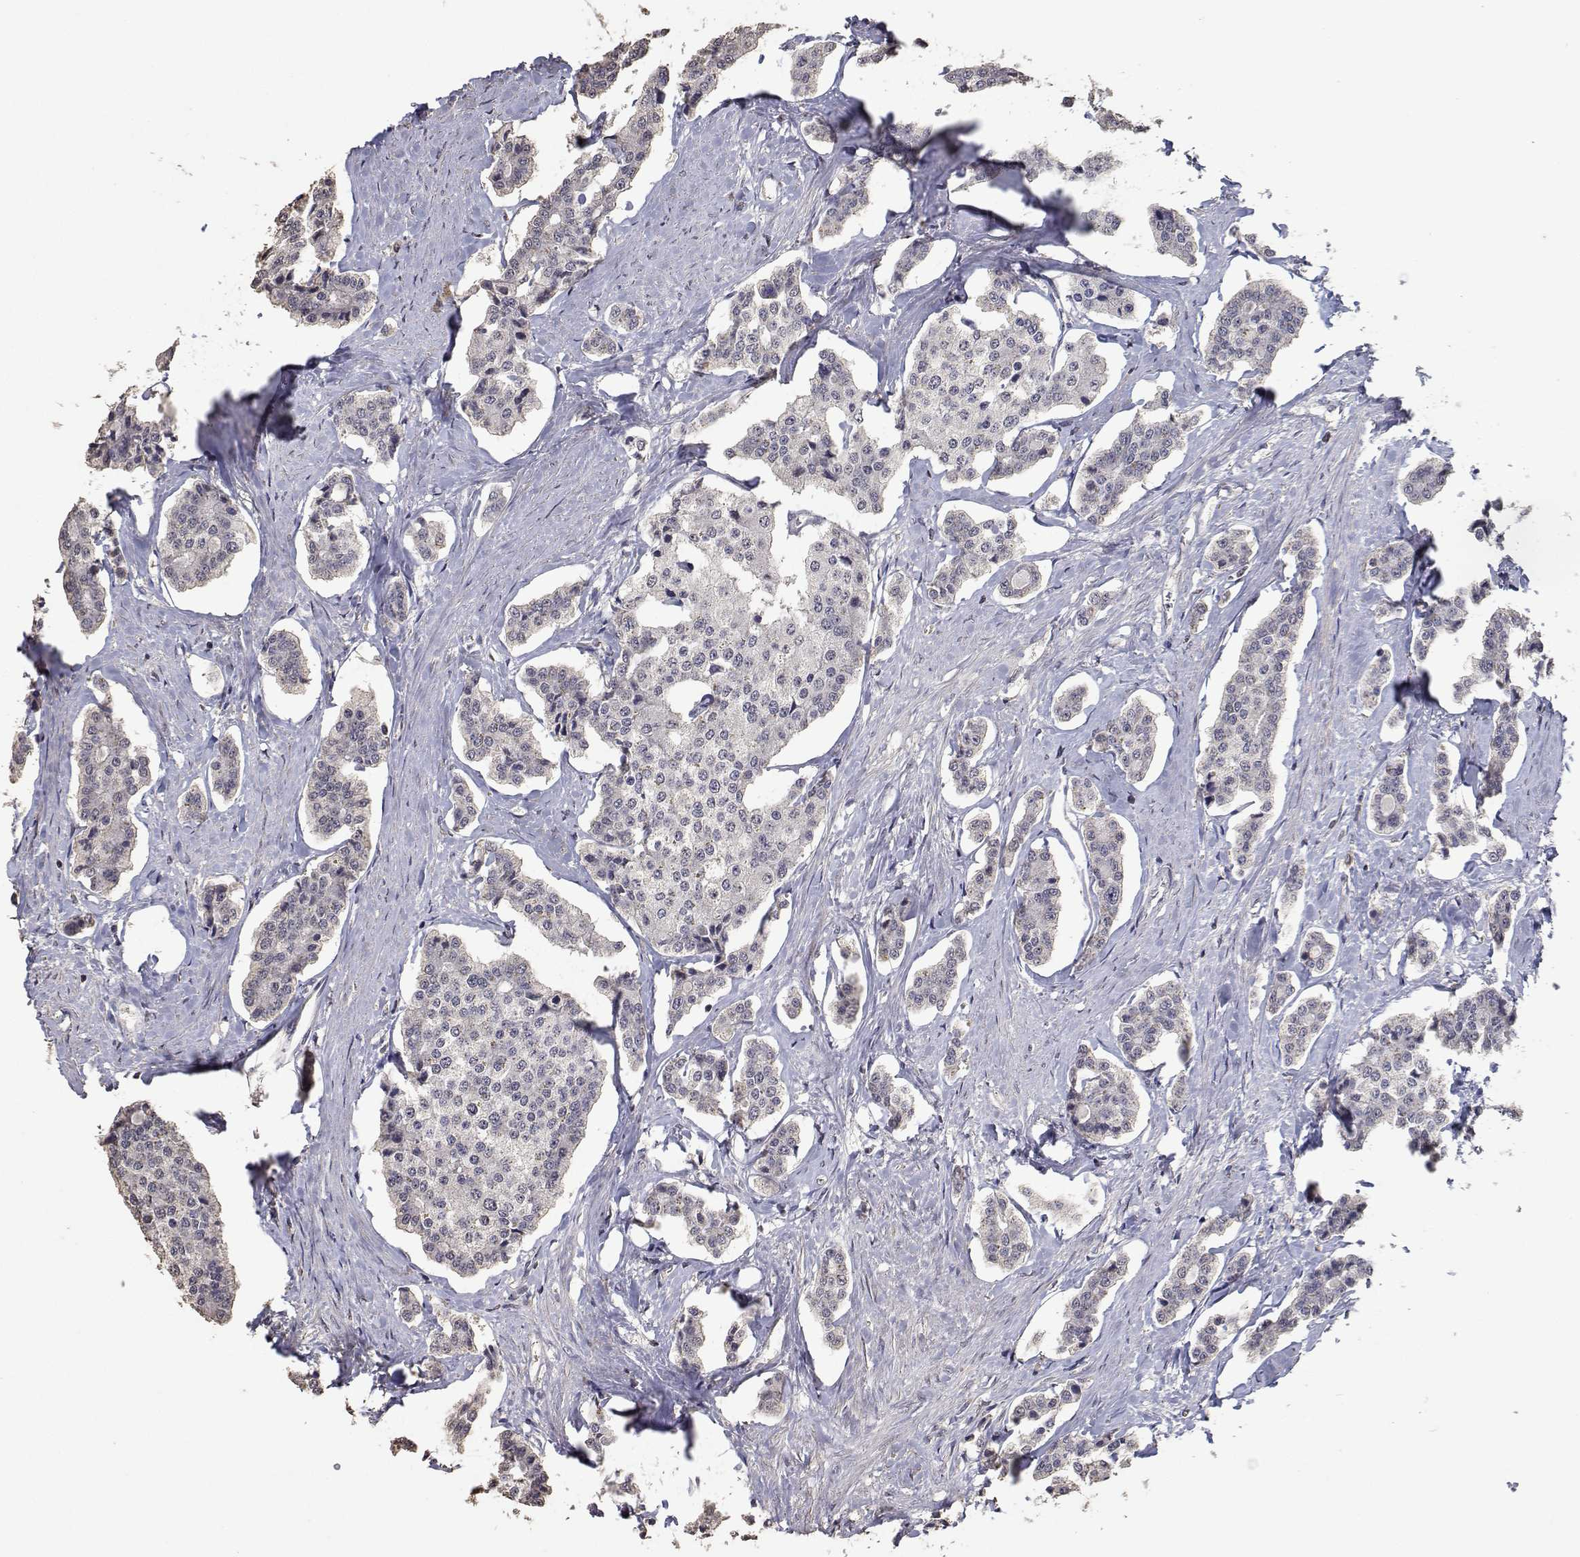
{"staining": {"intensity": "negative", "quantity": "none", "location": "none"}, "tissue": "carcinoid", "cell_type": "Tumor cells", "image_type": "cancer", "snomed": [{"axis": "morphology", "description": "Carcinoid, malignant, NOS"}, {"axis": "topography", "description": "Small intestine"}], "caption": "Carcinoid stained for a protein using IHC exhibits no positivity tumor cells.", "gene": "RBPJL", "patient": {"sex": "female", "age": 65}}